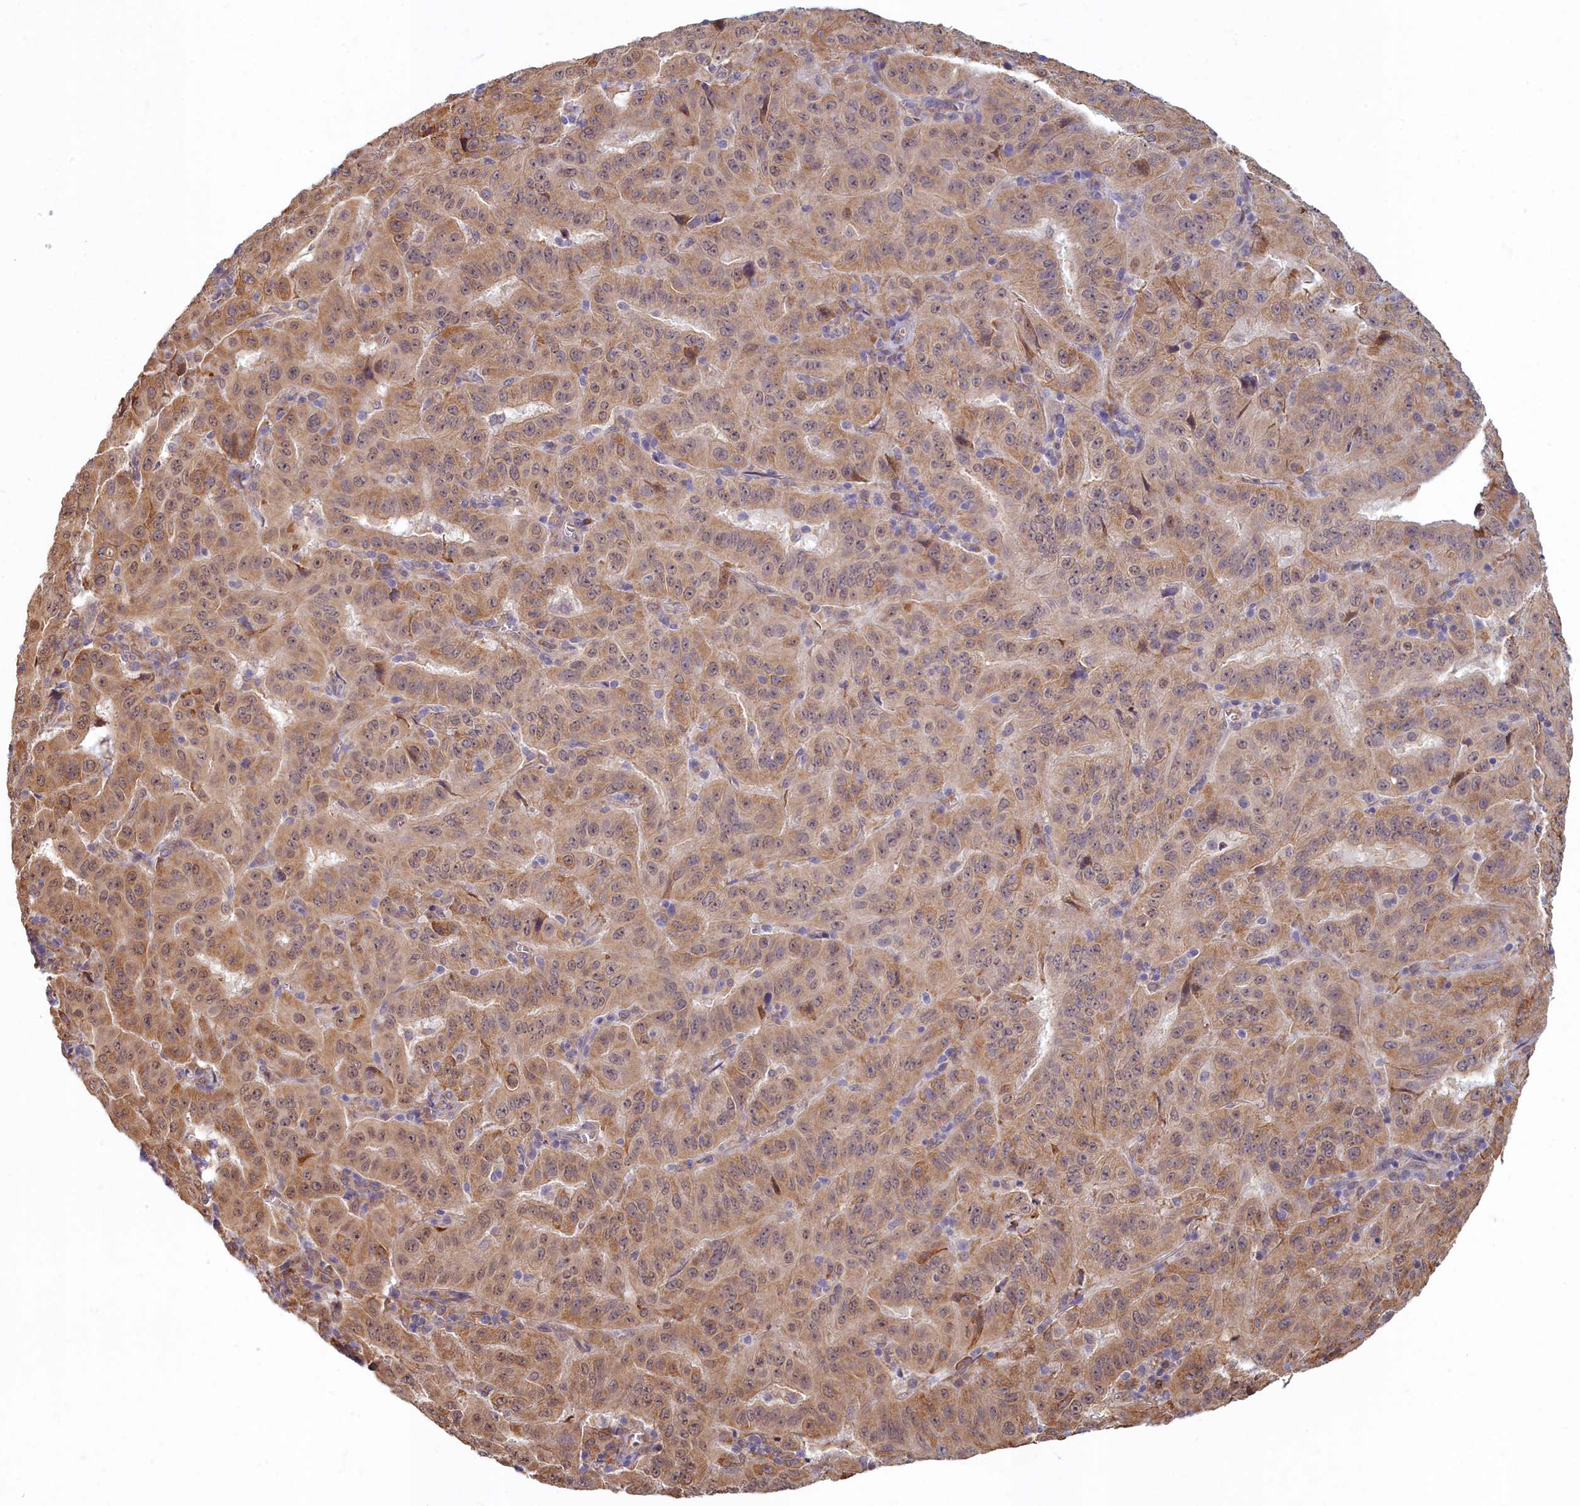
{"staining": {"intensity": "moderate", "quantity": ">75%", "location": "cytoplasmic/membranous"}, "tissue": "pancreatic cancer", "cell_type": "Tumor cells", "image_type": "cancer", "snomed": [{"axis": "morphology", "description": "Adenocarcinoma, NOS"}, {"axis": "topography", "description": "Pancreas"}], "caption": "A high-resolution micrograph shows IHC staining of adenocarcinoma (pancreatic), which reveals moderate cytoplasmic/membranous expression in about >75% of tumor cells. The protein is shown in brown color, while the nuclei are stained blue.", "gene": "MAK16", "patient": {"sex": "male", "age": 63}}